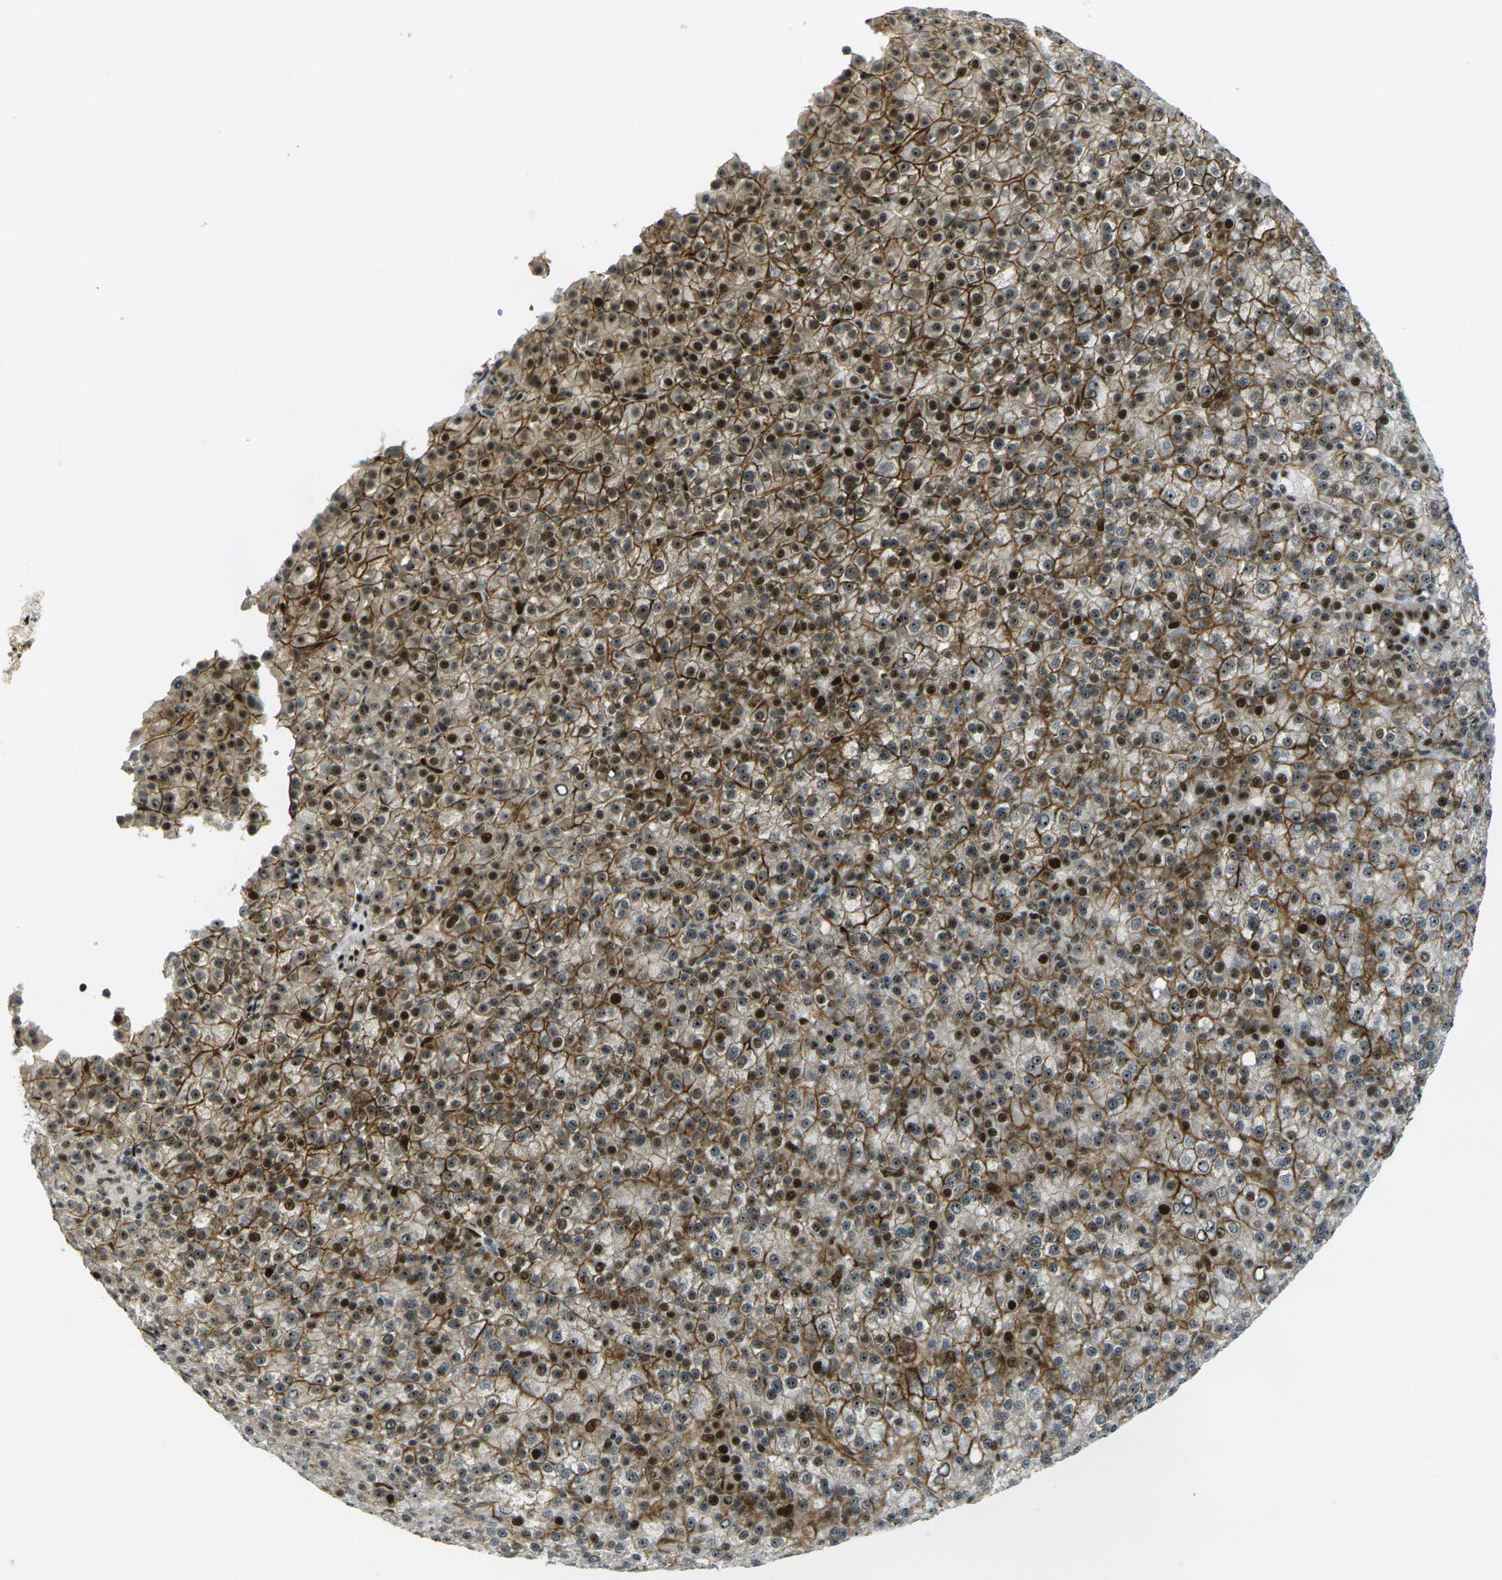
{"staining": {"intensity": "strong", "quantity": ">75%", "location": "cytoplasmic/membranous,nuclear"}, "tissue": "liver cancer", "cell_type": "Tumor cells", "image_type": "cancer", "snomed": [{"axis": "morphology", "description": "Carcinoma, Hepatocellular, NOS"}, {"axis": "topography", "description": "Liver"}], "caption": "This histopathology image reveals IHC staining of human liver cancer (hepatocellular carcinoma), with high strong cytoplasmic/membranous and nuclear expression in approximately >75% of tumor cells.", "gene": "UBE2C", "patient": {"sex": "female", "age": 58}}